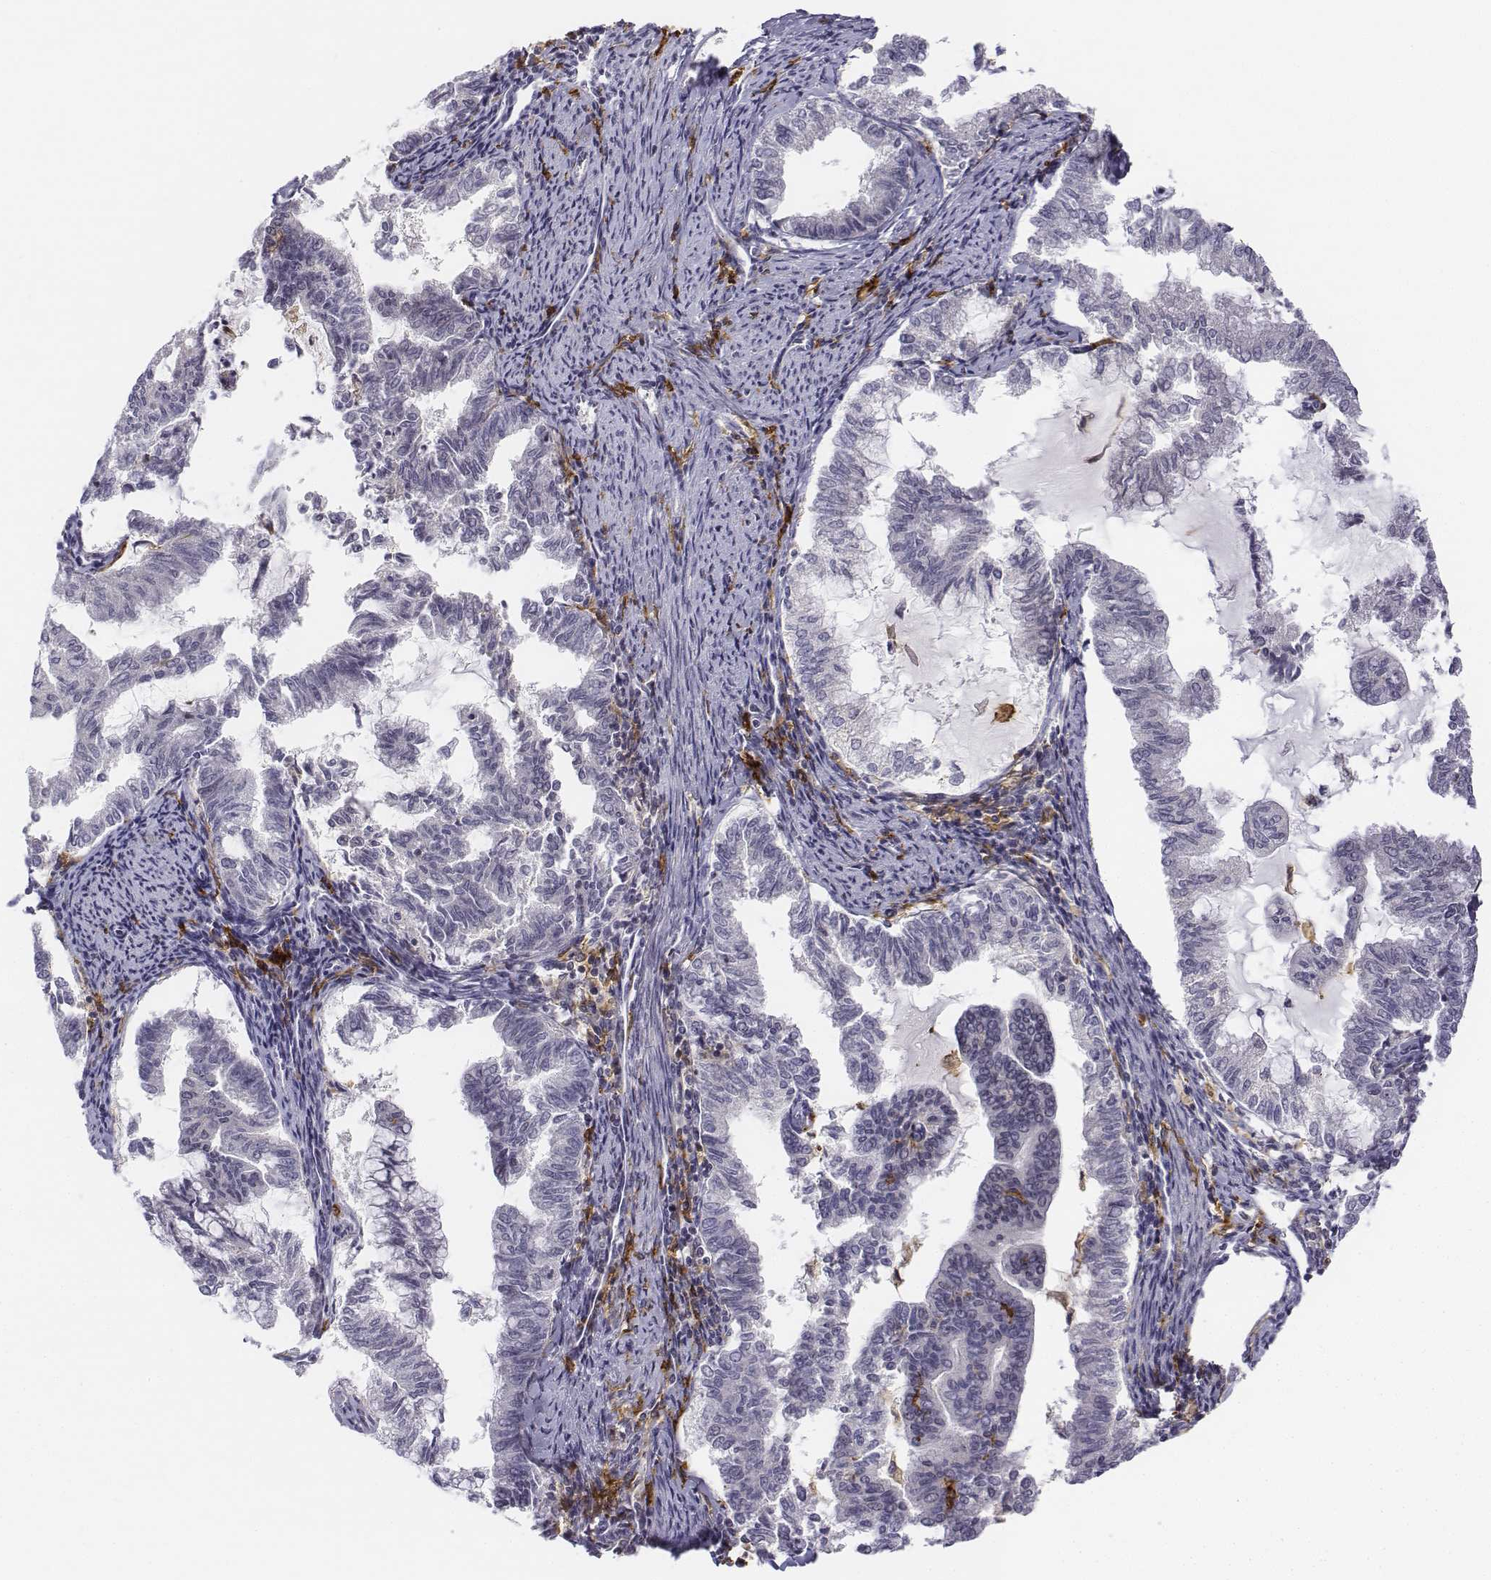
{"staining": {"intensity": "negative", "quantity": "none", "location": "none"}, "tissue": "endometrial cancer", "cell_type": "Tumor cells", "image_type": "cancer", "snomed": [{"axis": "morphology", "description": "Adenocarcinoma, NOS"}, {"axis": "topography", "description": "Endometrium"}], "caption": "Immunohistochemistry (IHC) micrograph of neoplastic tissue: adenocarcinoma (endometrial) stained with DAB (3,3'-diaminobenzidine) shows no significant protein positivity in tumor cells.", "gene": "CD14", "patient": {"sex": "female", "age": 79}}